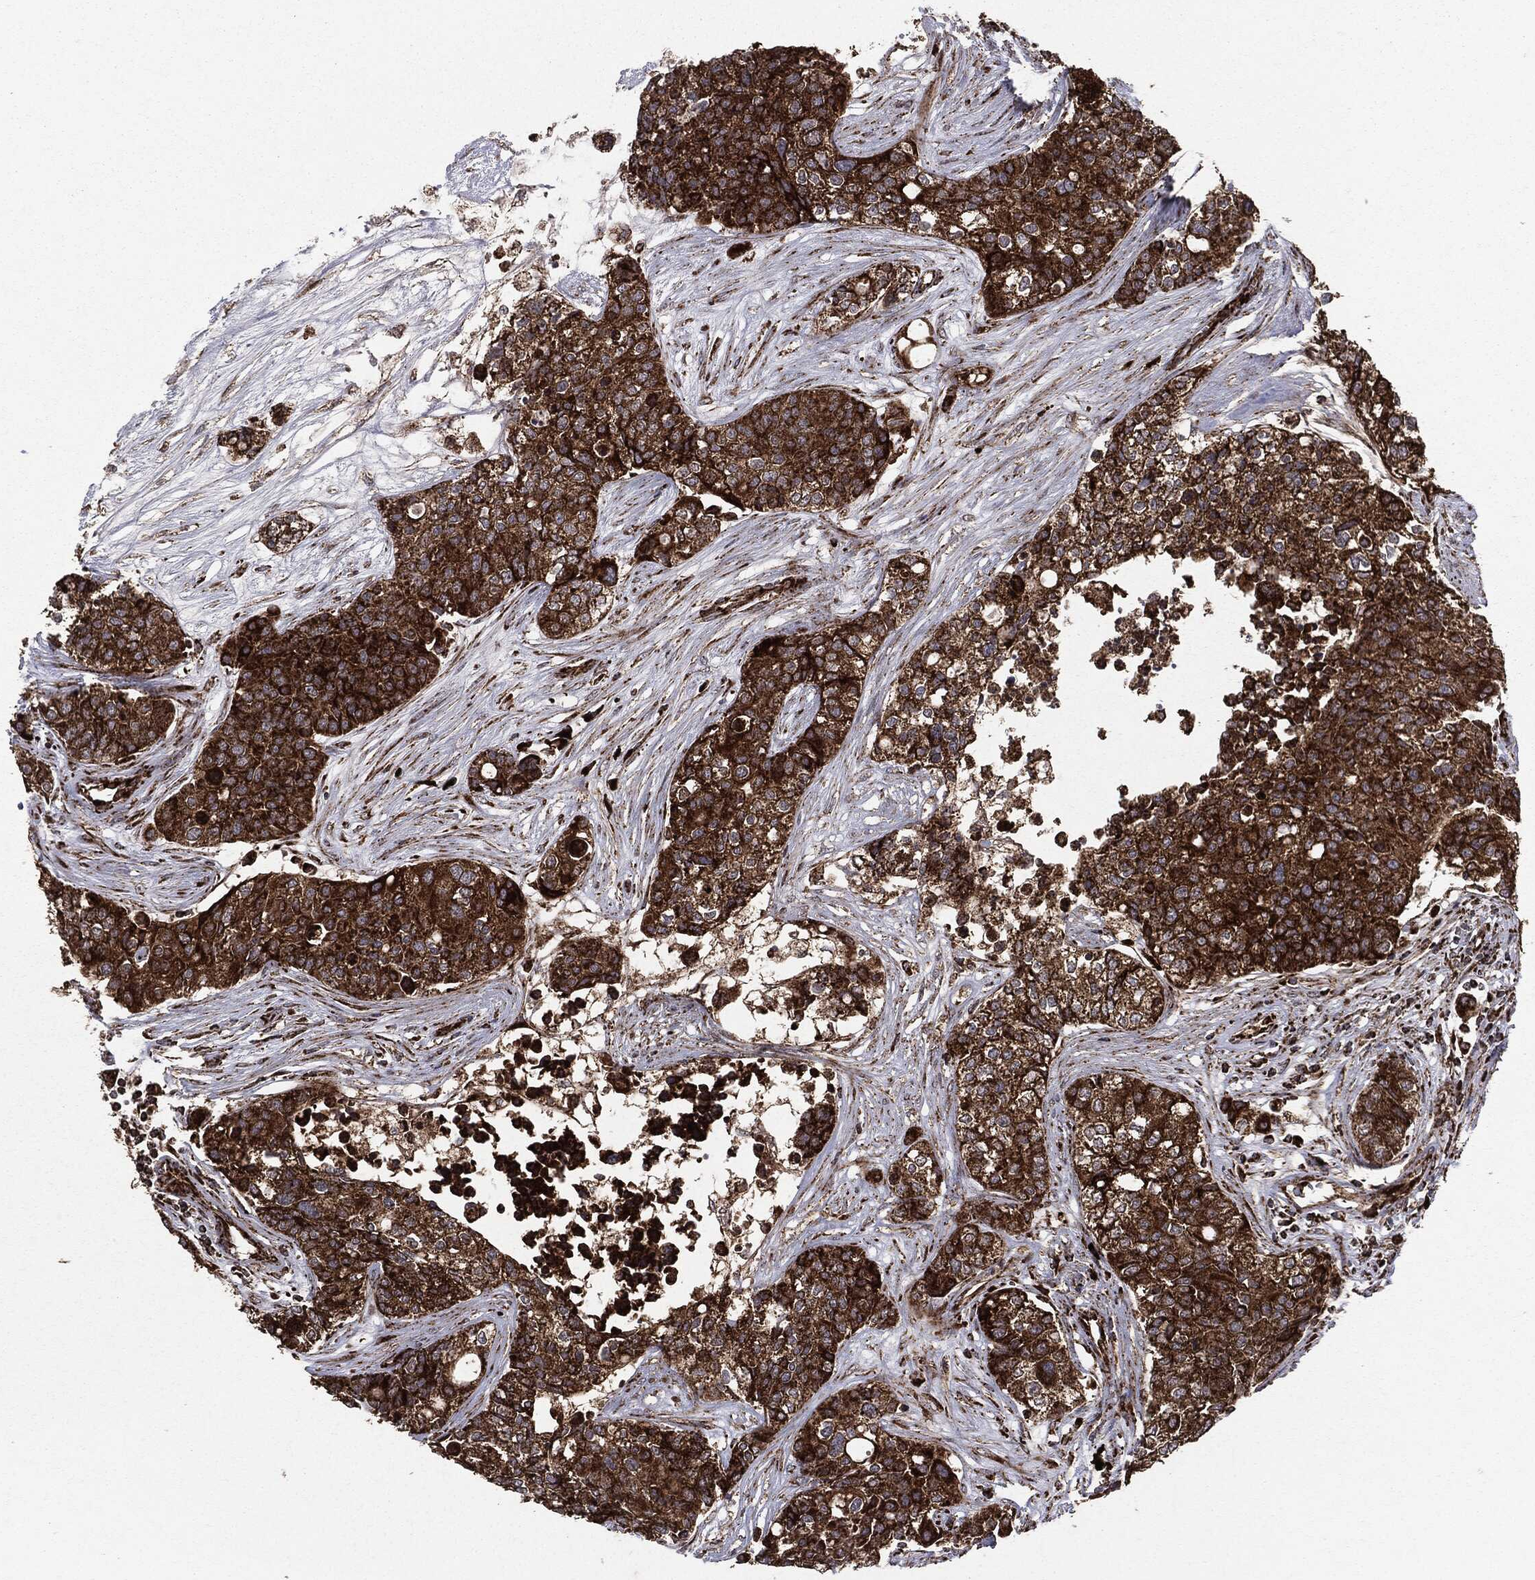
{"staining": {"intensity": "strong", "quantity": ">75%", "location": "cytoplasmic/membranous"}, "tissue": "carcinoid", "cell_type": "Tumor cells", "image_type": "cancer", "snomed": [{"axis": "morphology", "description": "Carcinoid, malignant, NOS"}, {"axis": "topography", "description": "Colon"}], "caption": "Immunohistochemistry (IHC) (DAB) staining of human carcinoid displays strong cytoplasmic/membranous protein expression in approximately >75% of tumor cells.", "gene": "MAP2K1", "patient": {"sex": "male", "age": 81}}